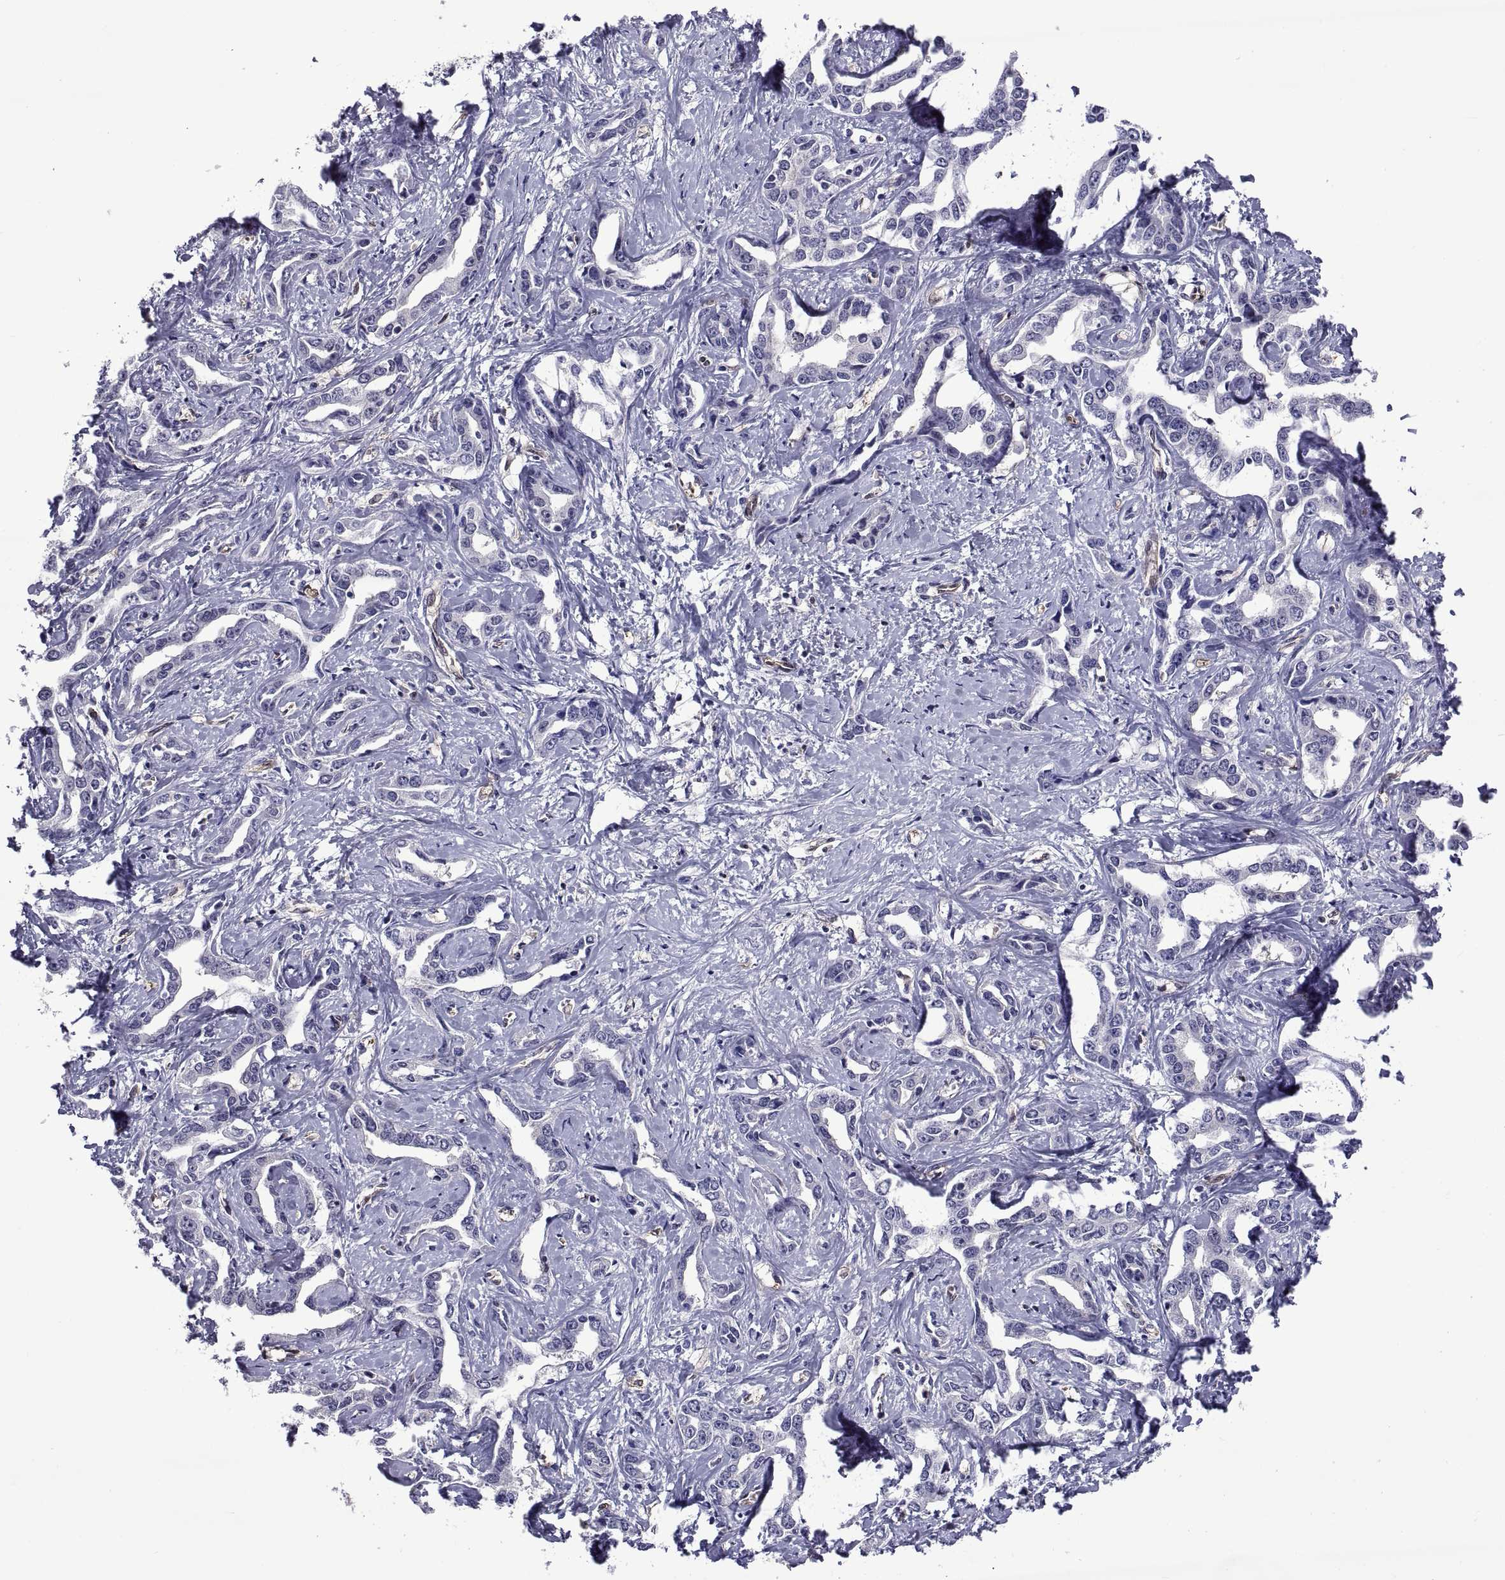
{"staining": {"intensity": "negative", "quantity": "none", "location": "none"}, "tissue": "liver cancer", "cell_type": "Tumor cells", "image_type": "cancer", "snomed": [{"axis": "morphology", "description": "Cholangiocarcinoma"}, {"axis": "topography", "description": "Liver"}], "caption": "Immunohistochemical staining of human liver cancer shows no significant positivity in tumor cells.", "gene": "LCN9", "patient": {"sex": "male", "age": 59}}